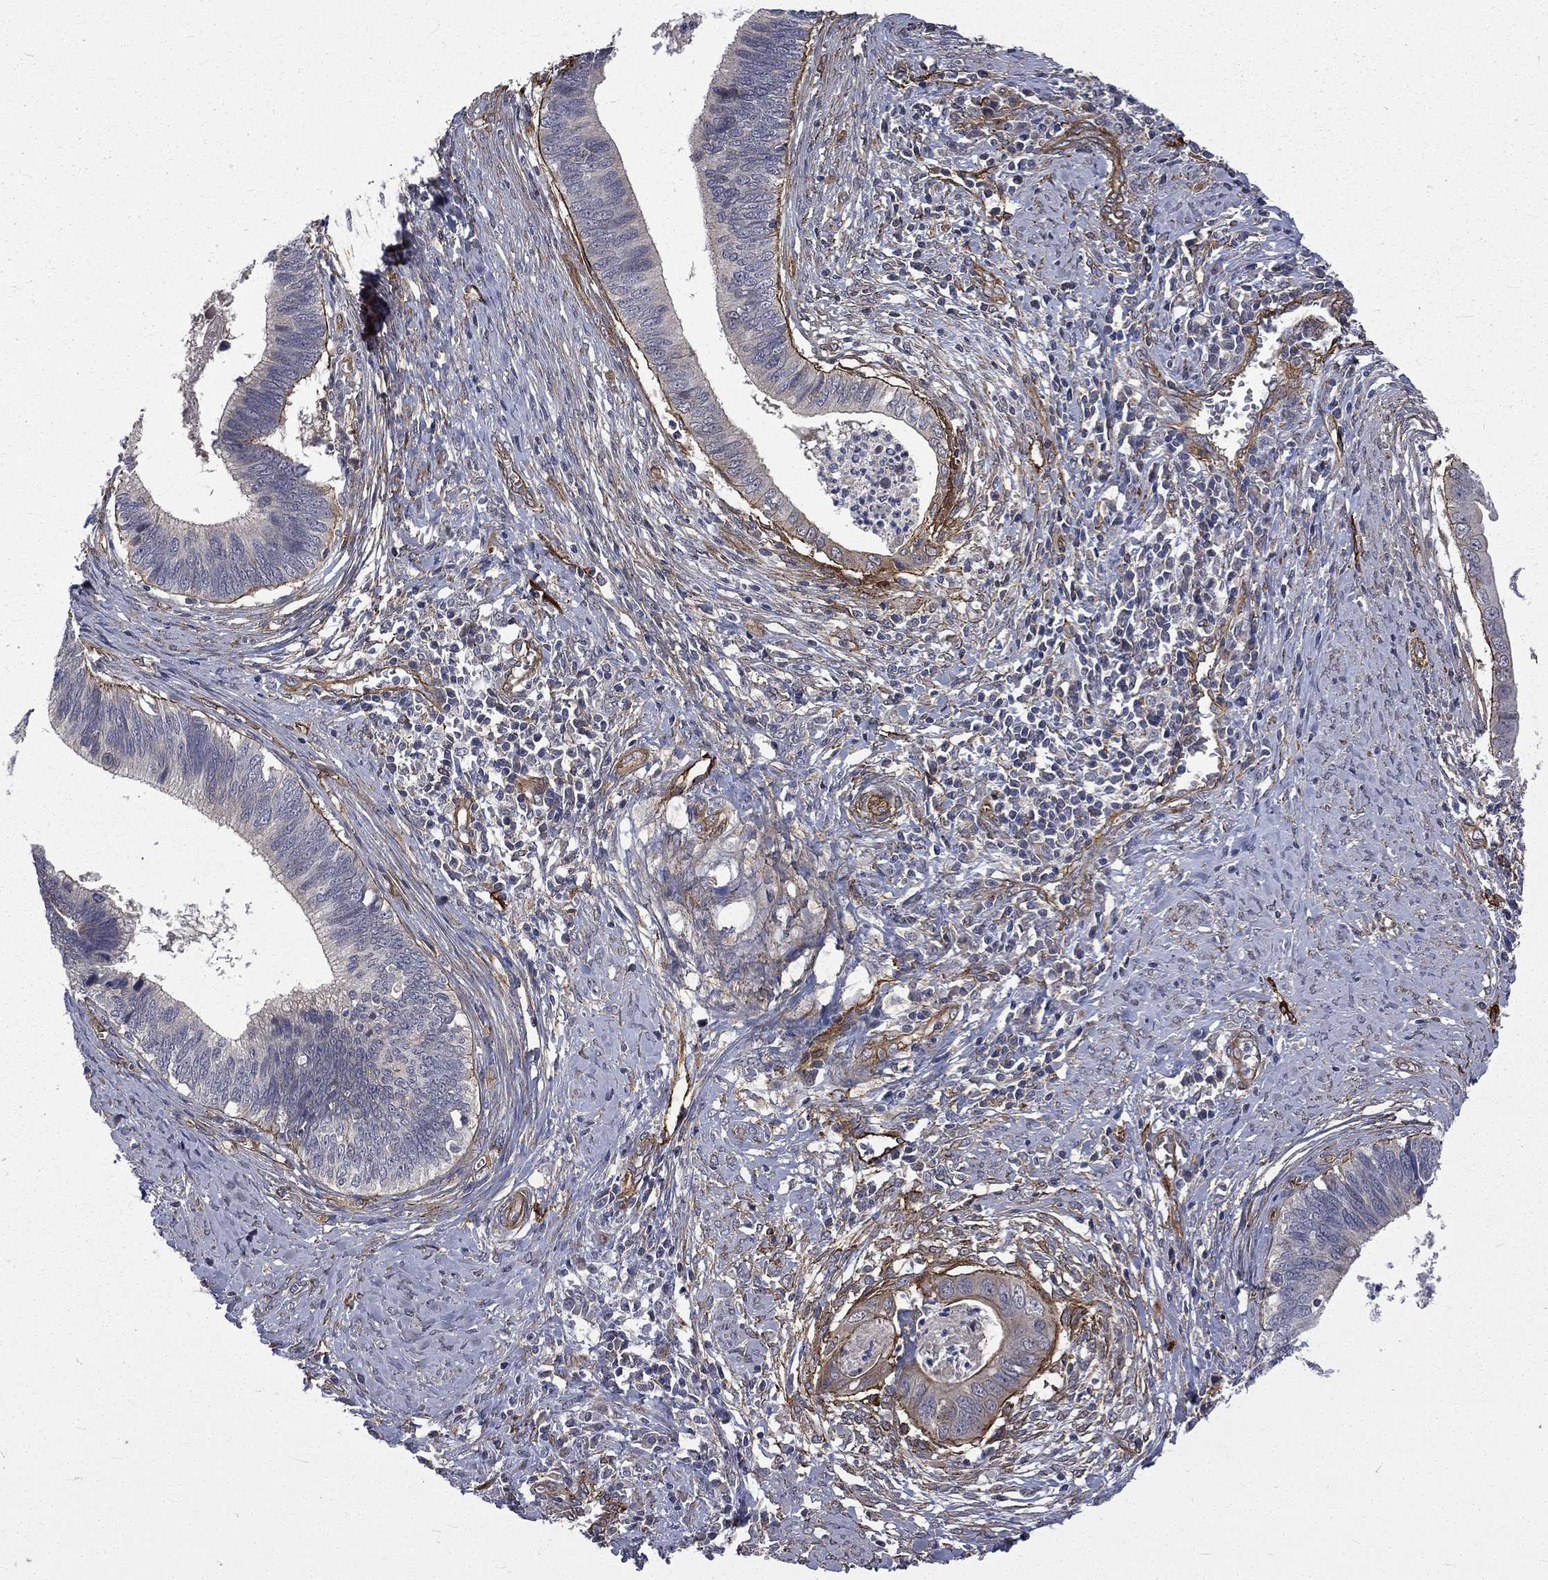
{"staining": {"intensity": "negative", "quantity": "none", "location": "none"}, "tissue": "cervical cancer", "cell_type": "Tumor cells", "image_type": "cancer", "snomed": [{"axis": "morphology", "description": "Adenocarcinoma, NOS"}, {"axis": "topography", "description": "Cervix"}], "caption": "Immunohistochemistry (IHC) micrograph of adenocarcinoma (cervical) stained for a protein (brown), which reveals no expression in tumor cells. (Brightfield microscopy of DAB (3,3'-diaminobenzidine) IHC at high magnification).", "gene": "PPFIBP1", "patient": {"sex": "female", "age": 42}}